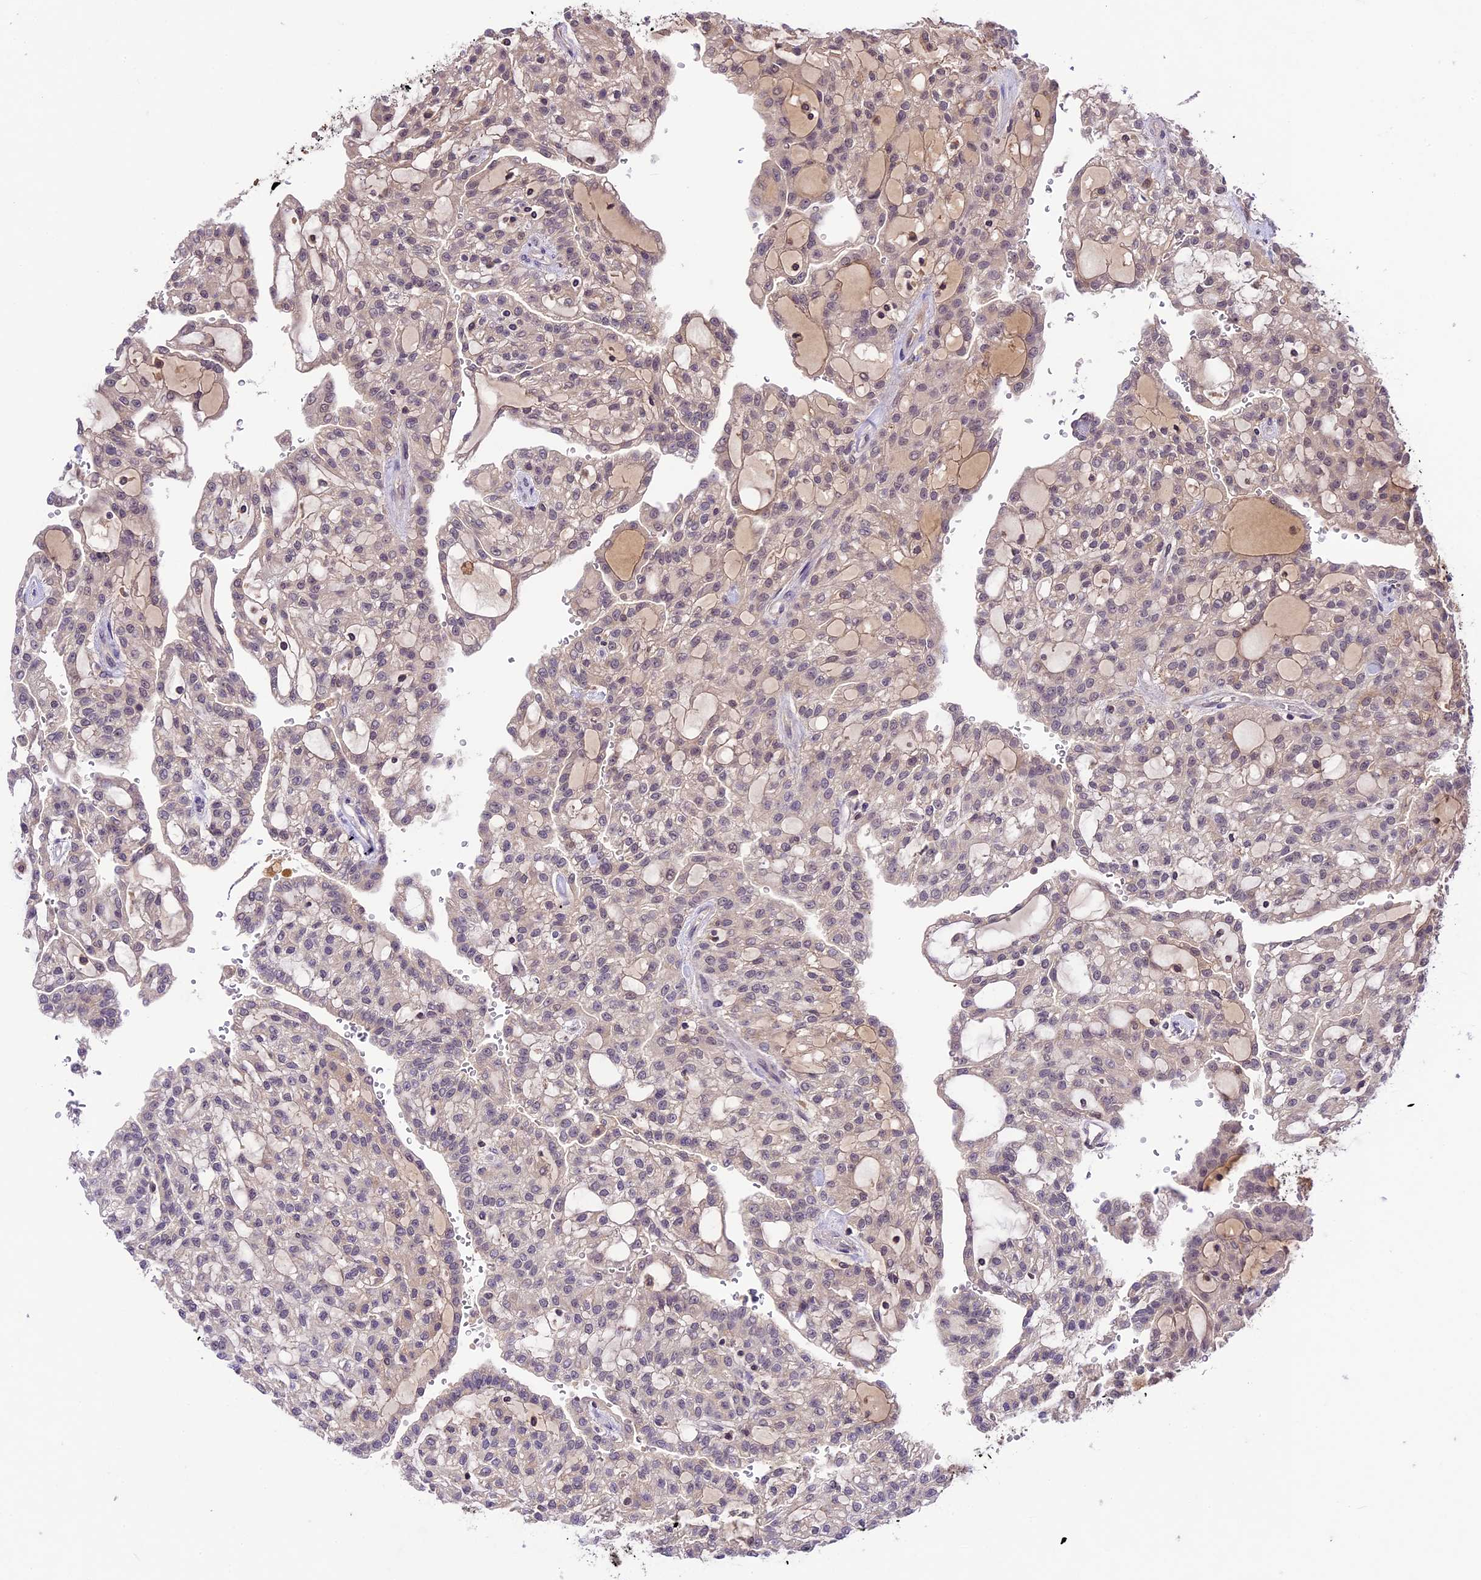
{"staining": {"intensity": "weak", "quantity": "25%-75%", "location": "nuclear"}, "tissue": "renal cancer", "cell_type": "Tumor cells", "image_type": "cancer", "snomed": [{"axis": "morphology", "description": "Adenocarcinoma, NOS"}, {"axis": "topography", "description": "Kidney"}], "caption": "Immunohistochemical staining of human renal cancer demonstrates weak nuclear protein staining in approximately 25%-75% of tumor cells.", "gene": "ATP10A", "patient": {"sex": "male", "age": 63}}